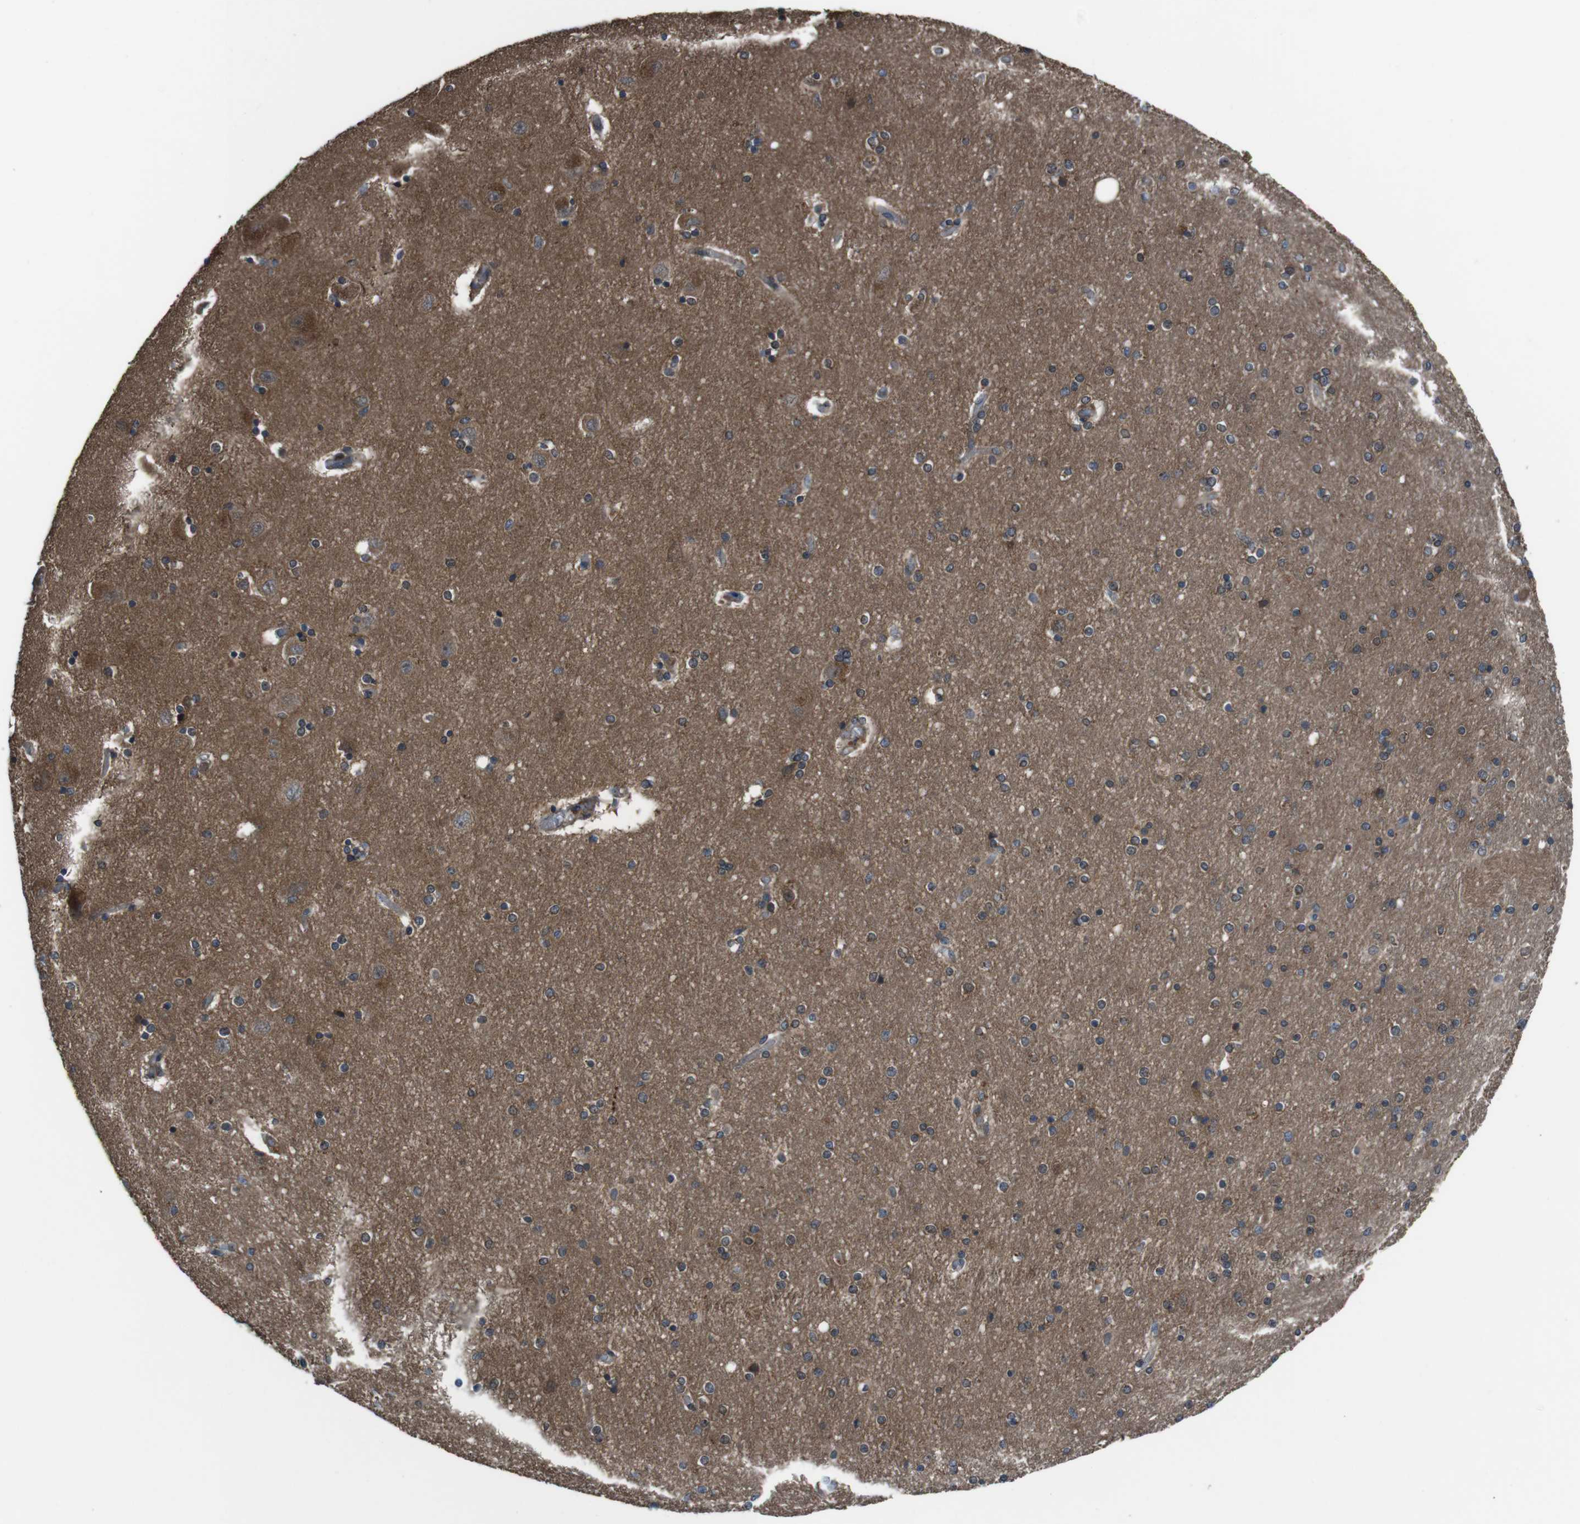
{"staining": {"intensity": "moderate", "quantity": "25%-75%", "location": "cytoplasmic/membranous"}, "tissue": "hippocampus", "cell_type": "Glial cells", "image_type": "normal", "snomed": [{"axis": "morphology", "description": "Normal tissue, NOS"}, {"axis": "topography", "description": "Hippocampus"}], "caption": "High-power microscopy captured an IHC photomicrograph of benign hippocampus, revealing moderate cytoplasmic/membranous staining in approximately 25%-75% of glial cells. The protein of interest is stained brown, and the nuclei are stained in blue (DAB IHC with brightfield microscopy, high magnification).", "gene": "SLC22A23", "patient": {"sex": "female", "age": 54}}